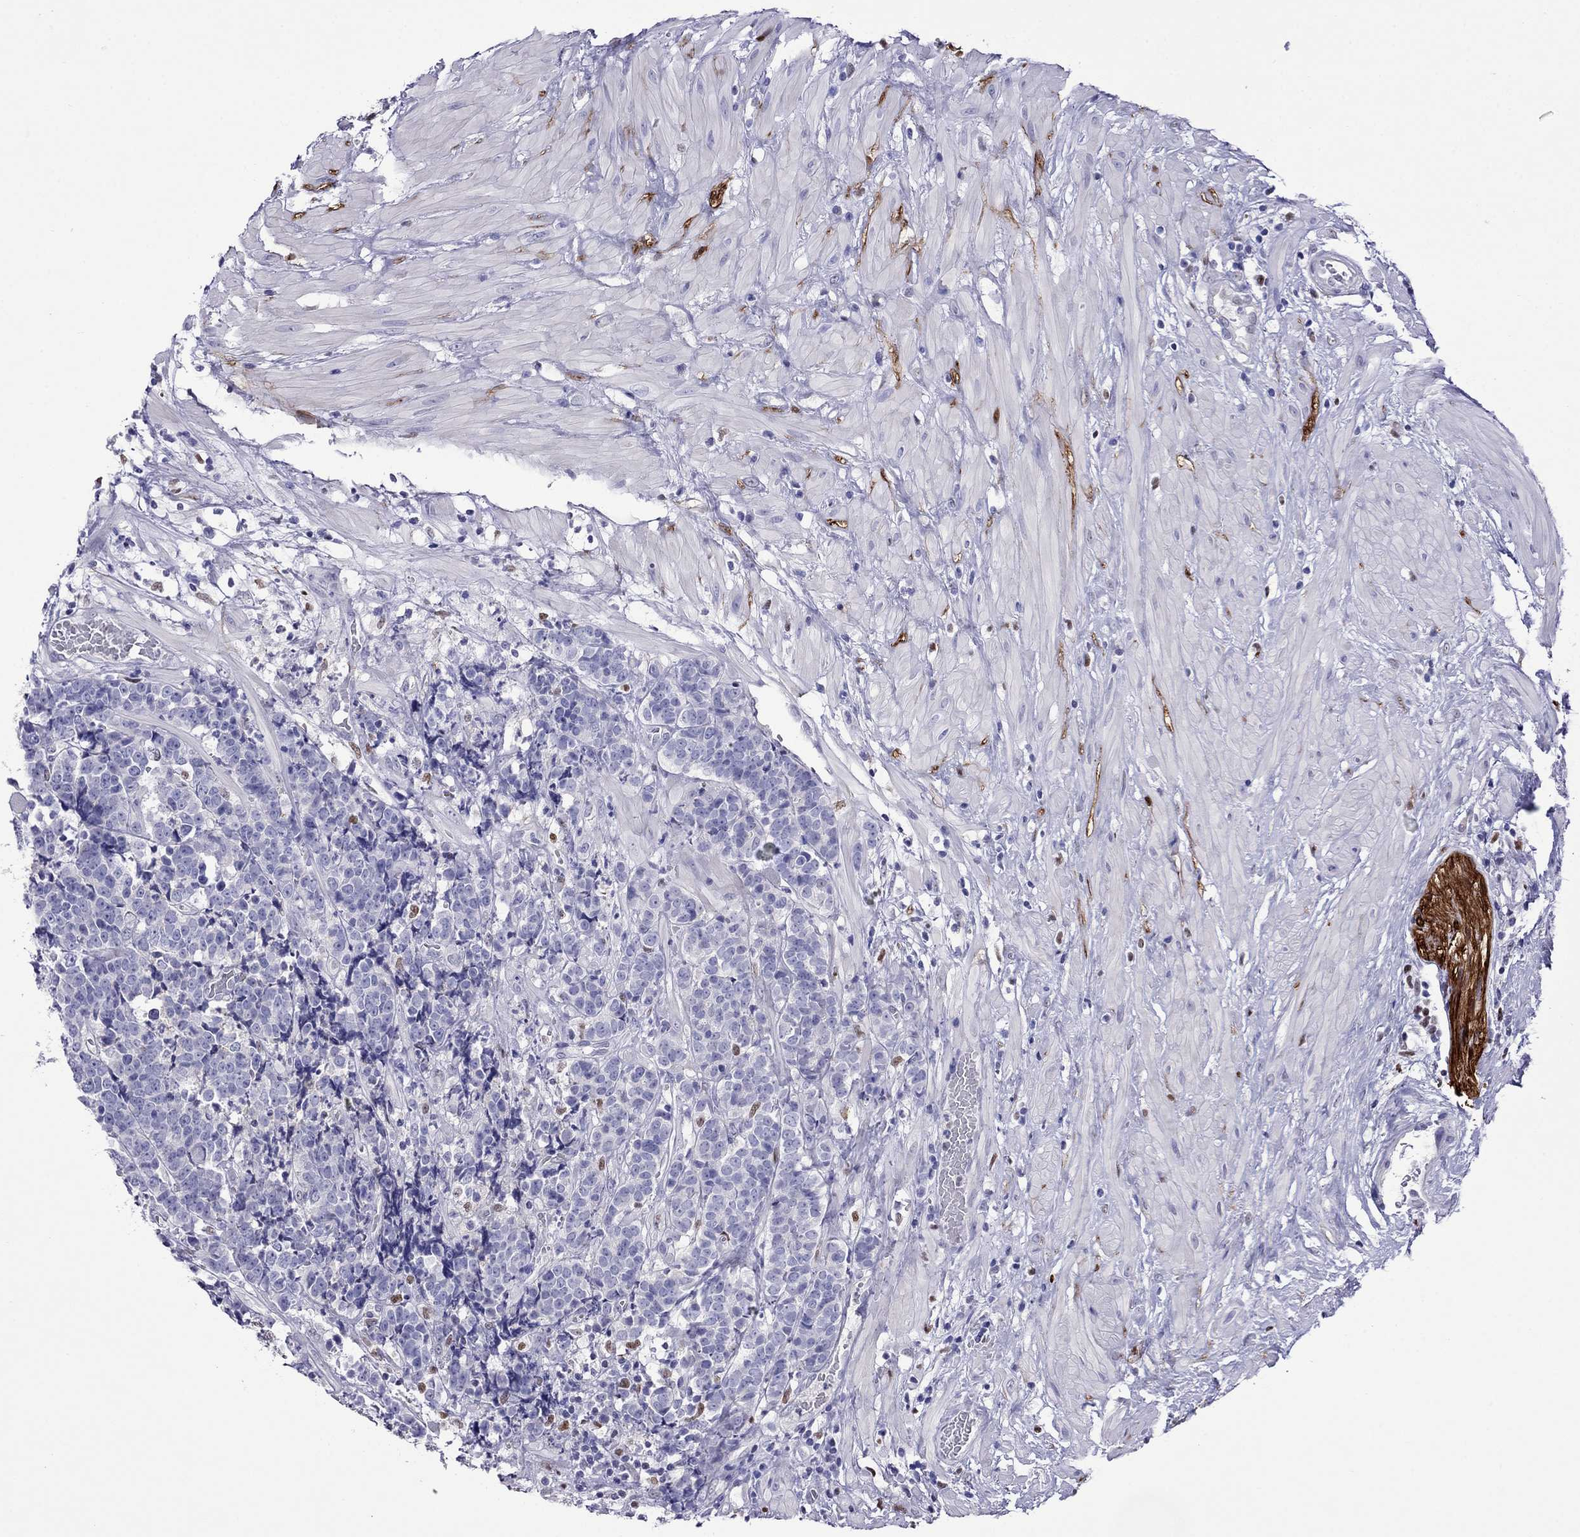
{"staining": {"intensity": "moderate", "quantity": "<25%", "location": "nuclear"}, "tissue": "prostate cancer", "cell_type": "Tumor cells", "image_type": "cancer", "snomed": [{"axis": "morphology", "description": "Adenocarcinoma, NOS"}, {"axis": "topography", "description": "Prostate"}], "caption": "Brown immunohistochemical staining in prostate cancer reveals moderate nuclear staining in approximately <25% of tumor cells.", "gene": "MPZ", "patient": {"sex": "male", "age": 67}}